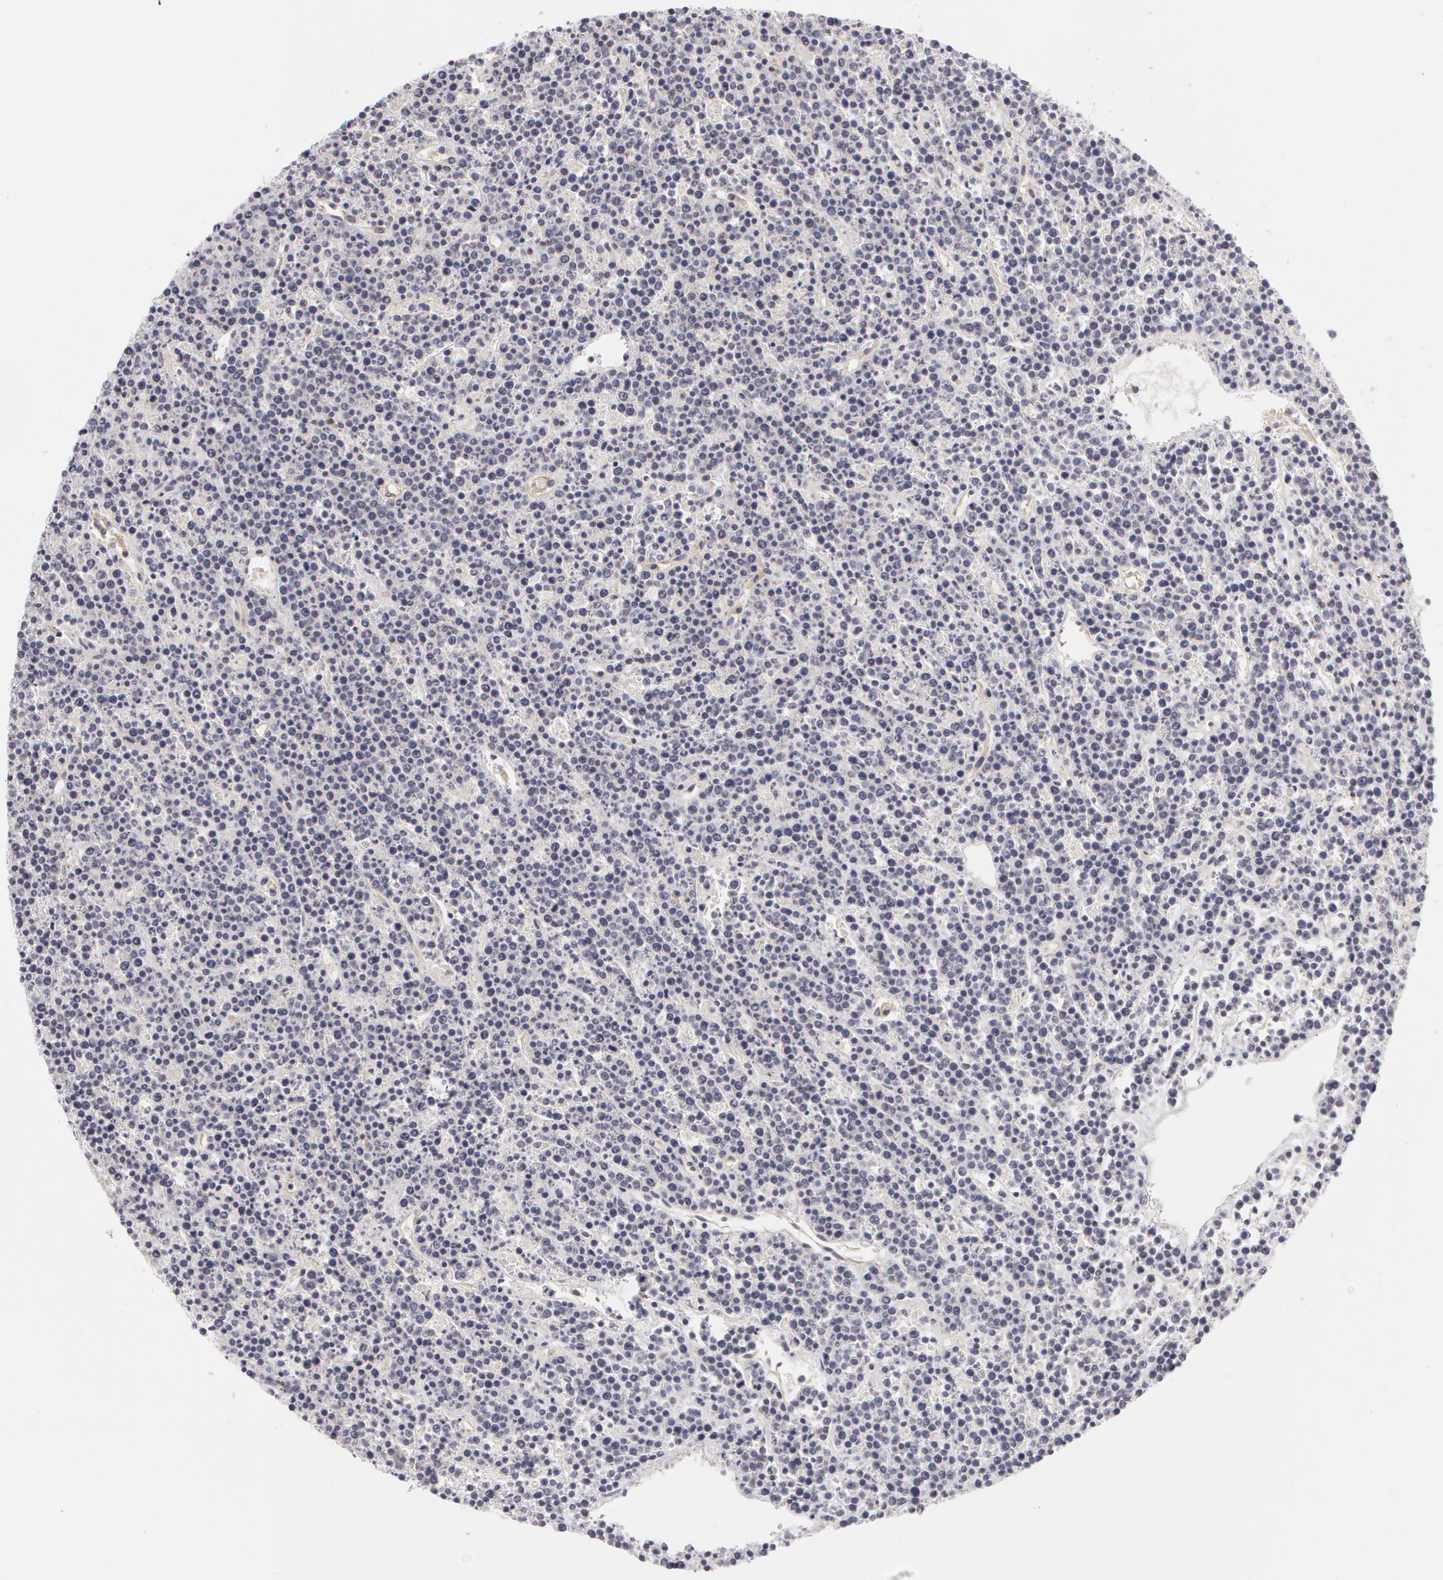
{"staining": {"intensity": "negative", "quantity": "none", "location": "none"}, "tissue": "lymphoma", "cell_type": "Tumor cells", "image_type": "cancer", "snomed": [{"axis": "morphology", "description": "Malignant lymphoma, non-Hodgkin's type, High grade"}, {"axis": "topography", "description": "Ovary"}], "caption": "The micrograph displays no staining of tumor cells in lymphoma.", "gene": "ABCB1", "patient": {"sex": "female", "age": 56}}